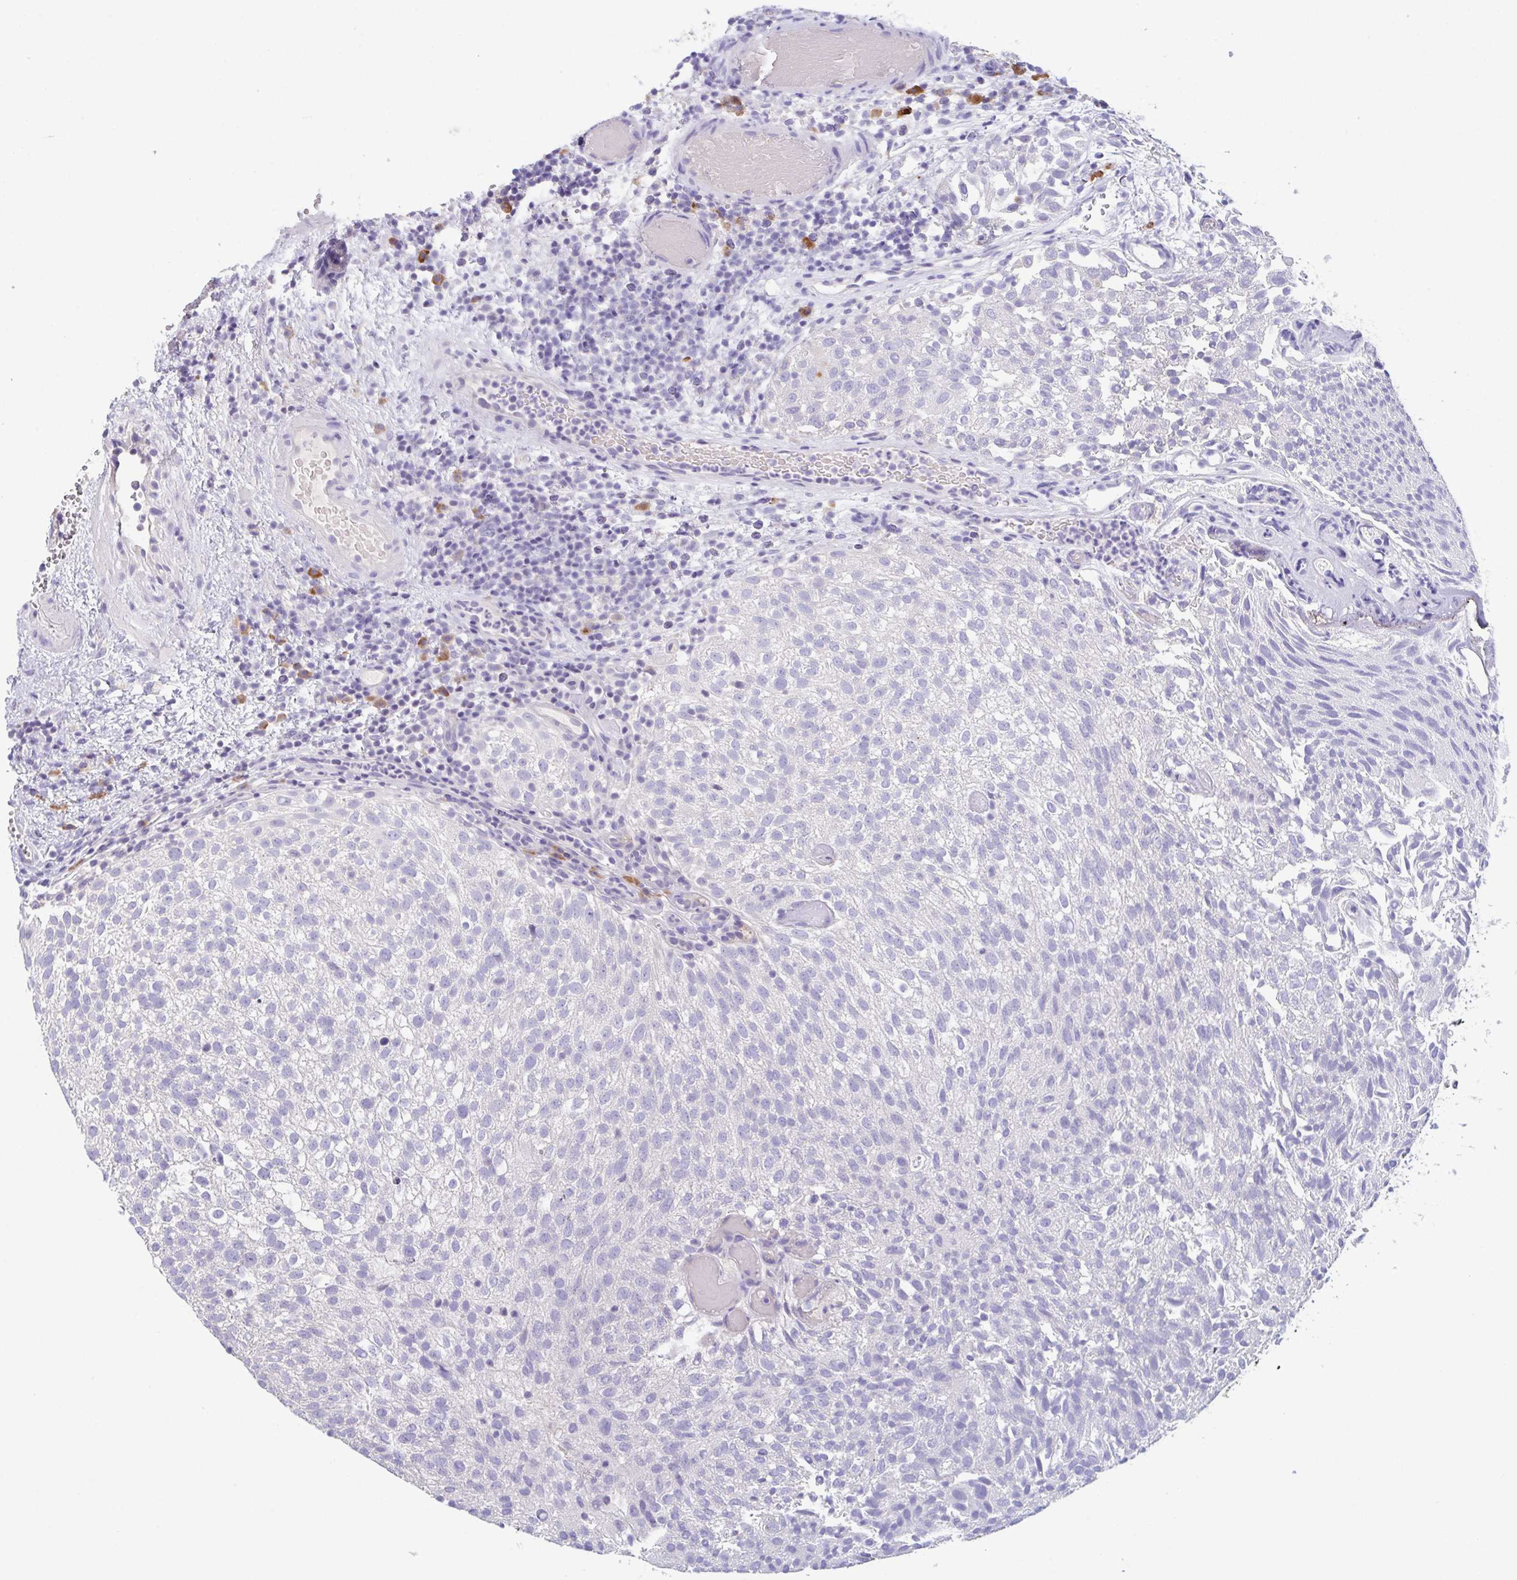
{"staining": {"intensity": "negative", "quantity": "none", "location": "none"}, "tissue": "urothelial cancer", "cell_type": "Tumor cells", "image_type": "cancer", "snomed": [{"axis": "morphology", "description": "Urothelial carcinoma, Low grade"}, {"axis": "topography", "description": "Urinary bladder"}], "caption": "IHC micrograph of urothelial cancer stained for a protein (brown), which exhibits no expression in tumor cells.", "gene": "LRRC58", "patient": {"sex": "male", "age": 78}}